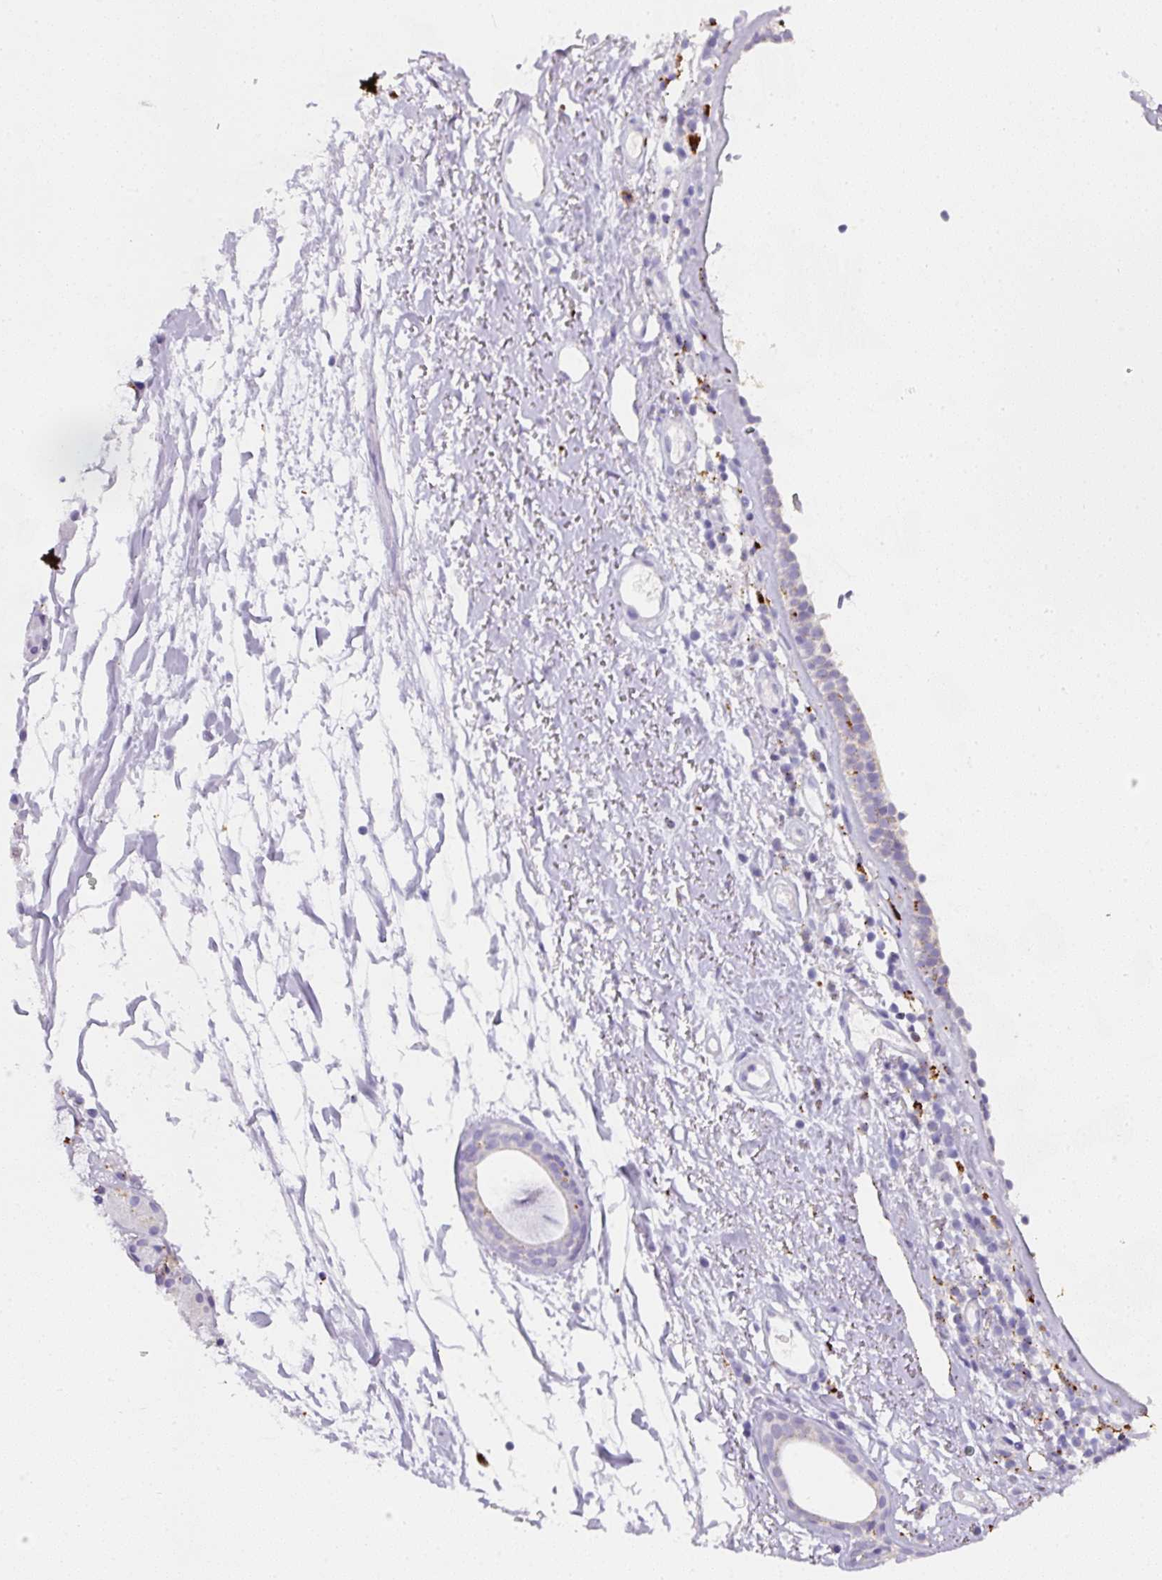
{"staining": {"intensity": "negative", "quantity": "none", "location": "none"}, "tissue": "nasopharynx", "cell_type": "Respiratory epithelial cells", "image_type": "normal", "snomed": [{"axis": "morphology", "description": "Normal tissue, NOS"}, {"axis": "topography", "description": "Cartilage tissue"}, {"axis": "topography", "description": "Nasopharynx"}], "caption": "Immunohistochemistry (IHC) histopathology image of benign human nasopharynx stained for a protein (brown), which demonstrates no expression in respiratory epithelial cells. Nuclei are stained in blue.", "gene": "MMACHC", "patient": {"sex": "male", "age": 56}}